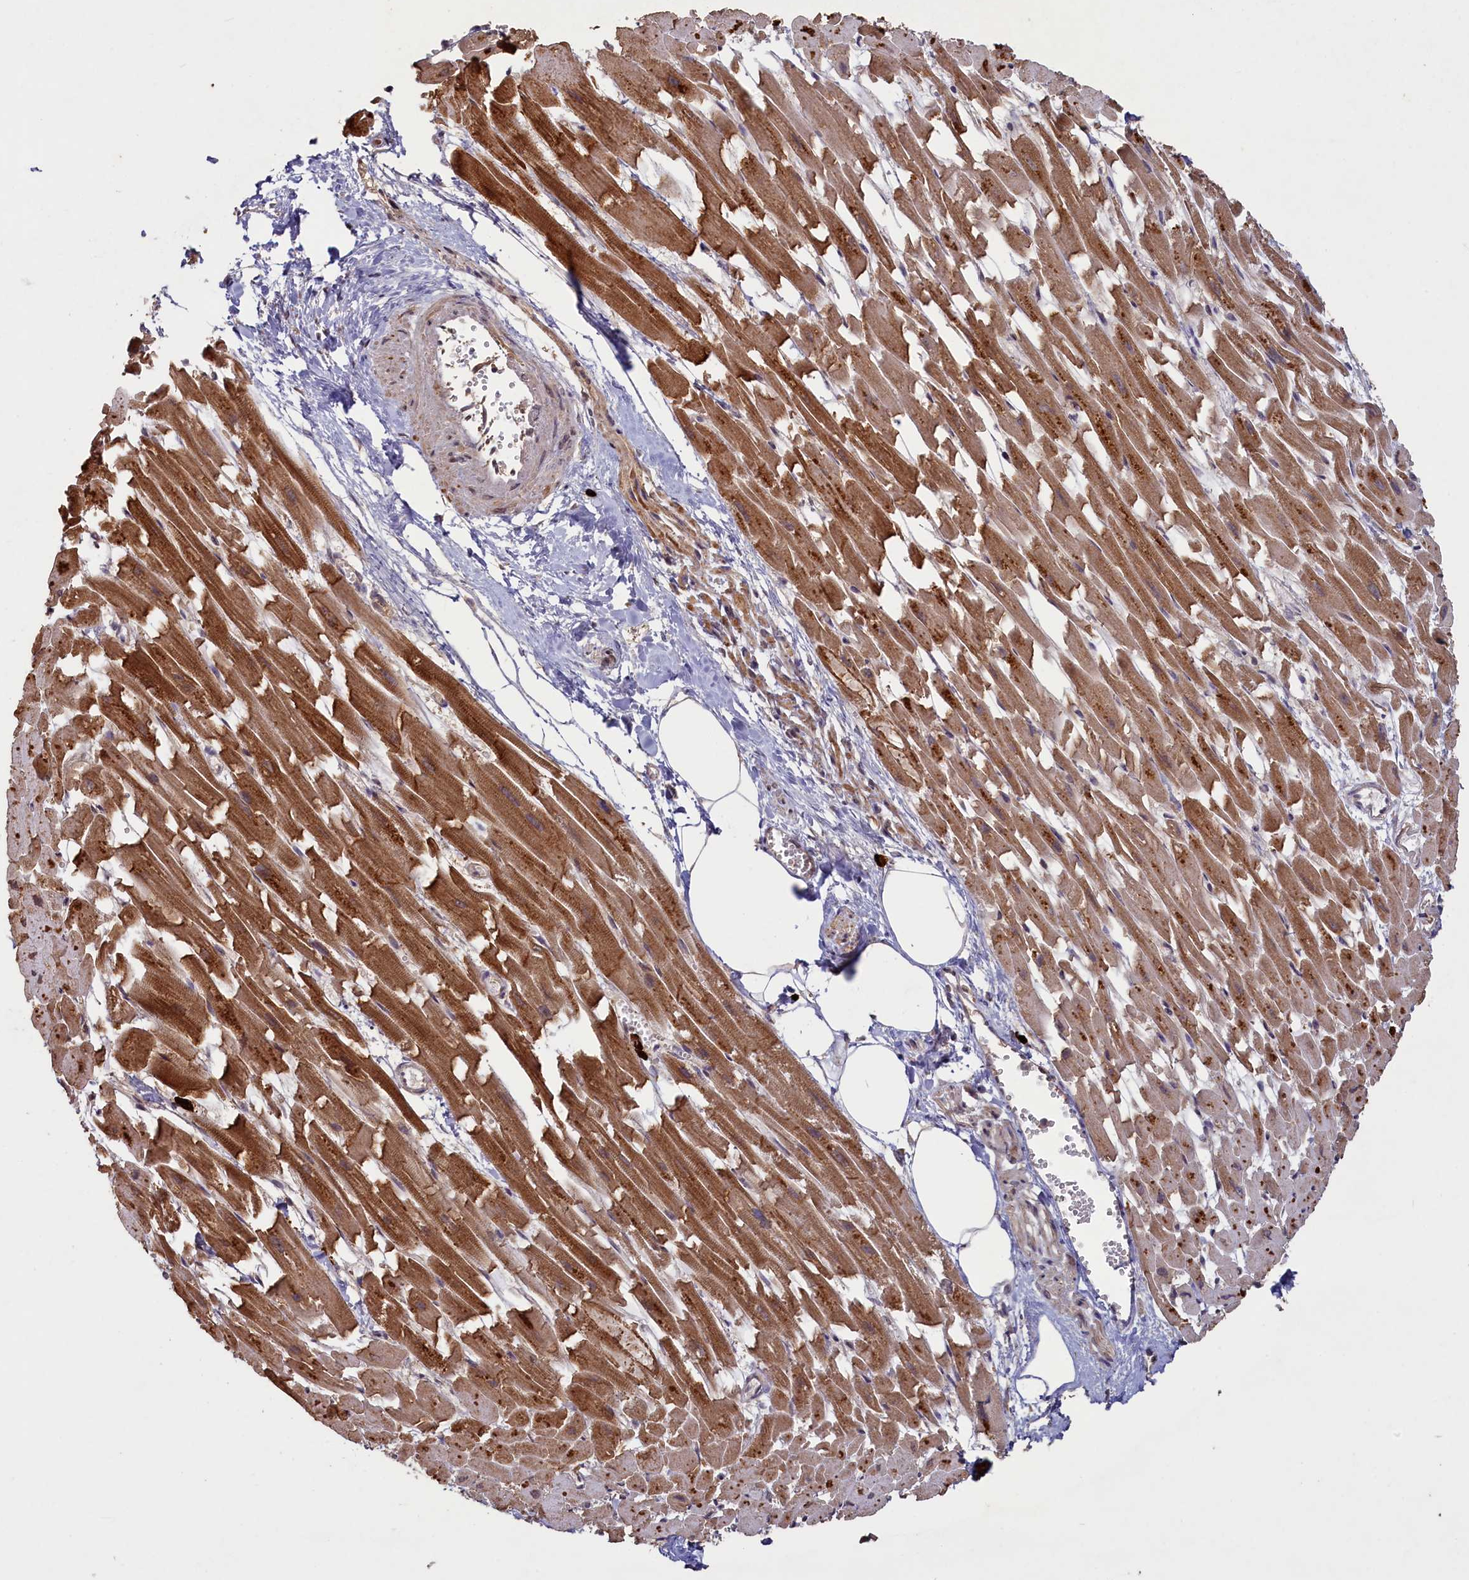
{"staining": {"intensity": "strong", "quantity": ">75%", "location": "cytoplasmic/membranous"}, "tissue": "heart muscle", "cell_type": "Cardiomyocytes", "image_type": "normal", "snomed": [{"axis": "morphology", "description": "Normal tissue, NOS"}, {"axis": "topography", "description": "Heart"}], "caption": "Protein positivity by immunohistochemistry (IHC) demonstrates strong cytoplasmic/membranous positivity in about >75% of cardiomyocytes in benign heart muscle. (IHC, brightfield microscopy, high magnification).", "gene": "NAE1", "patient": {"sex": "female", "age": 64}}